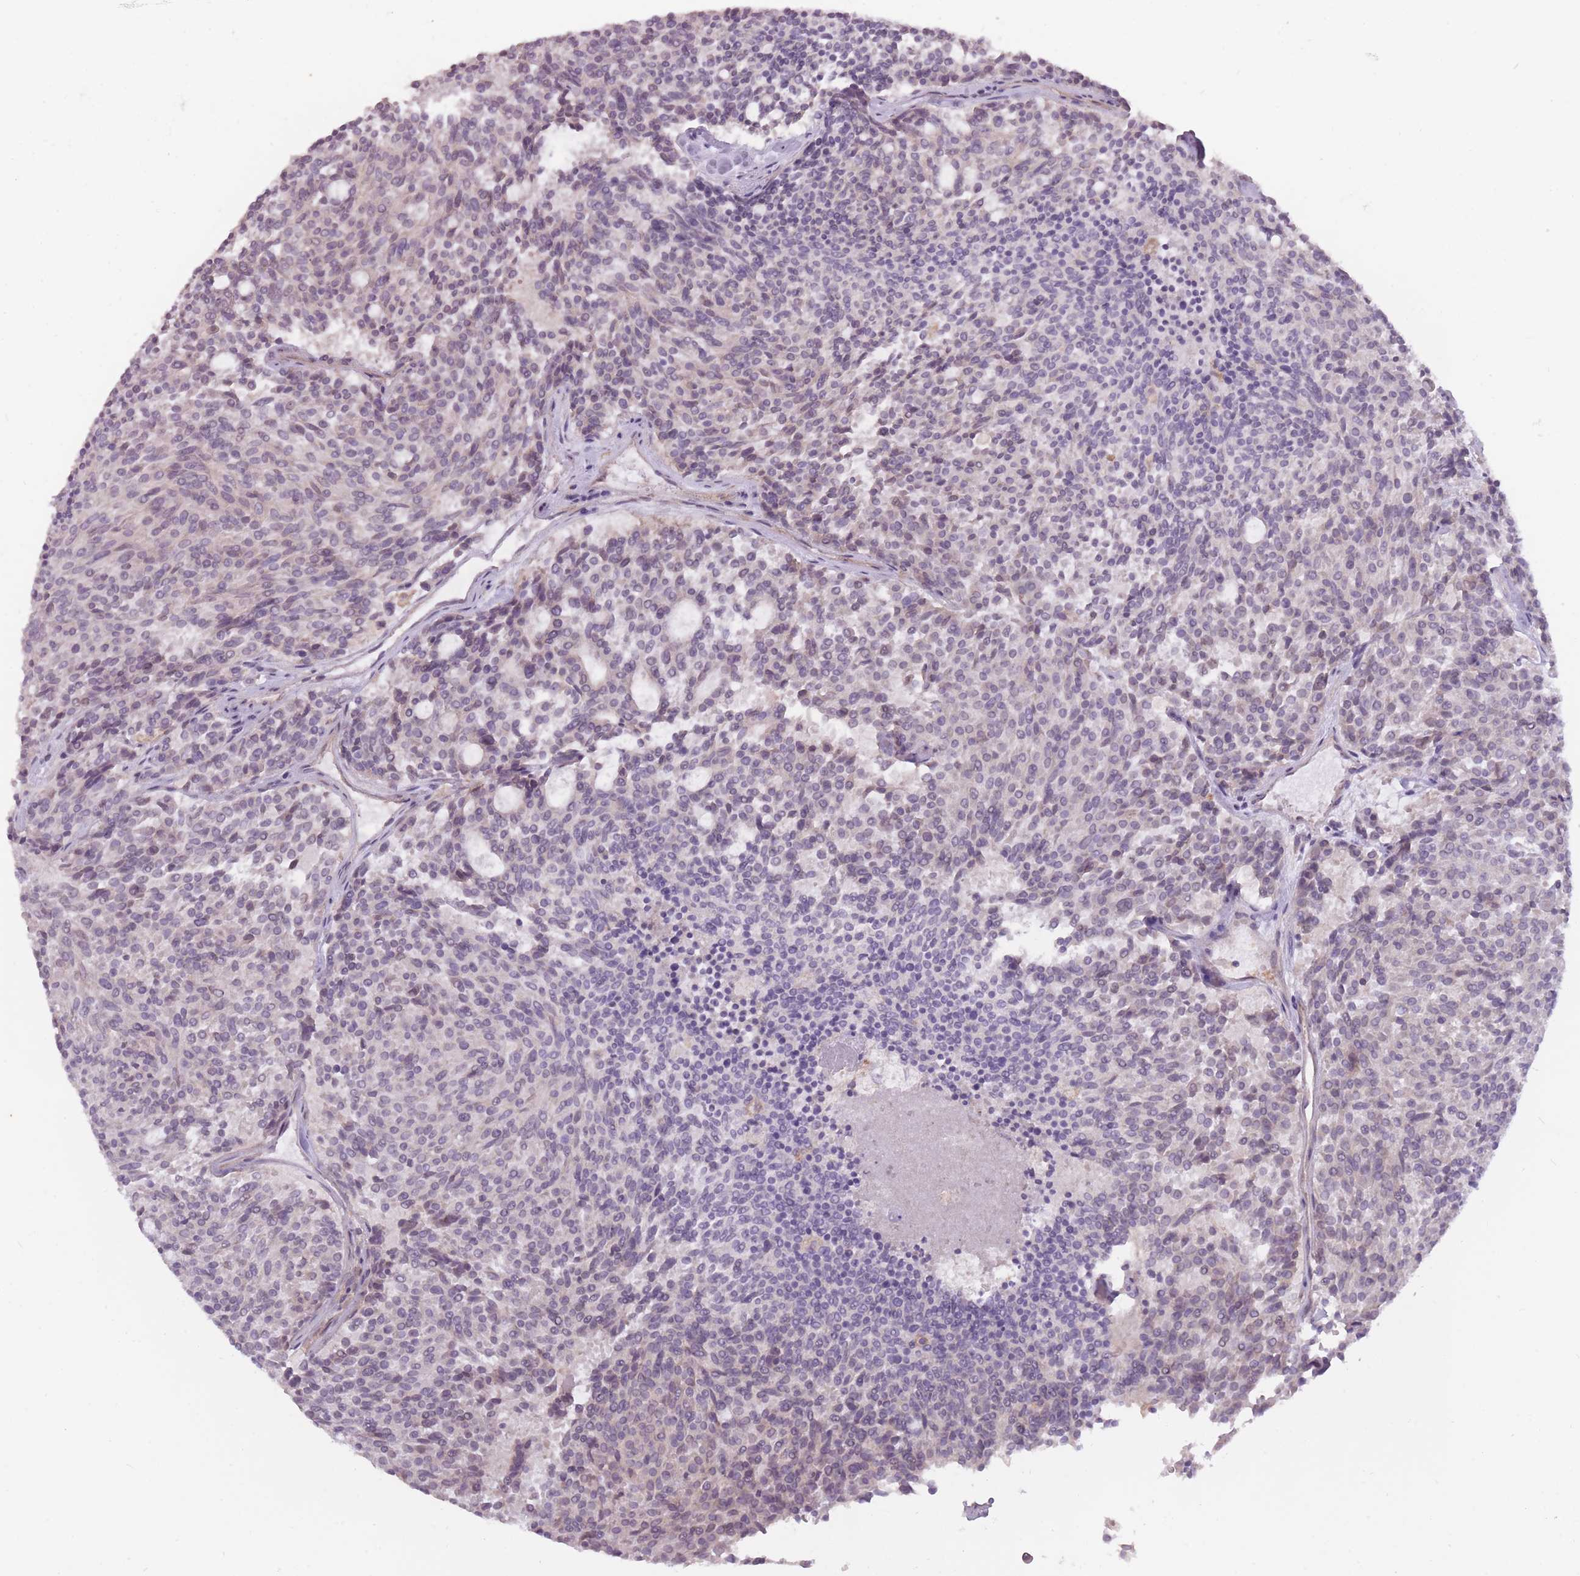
{"staining": {"intensity": "negative", "quantity": "none", "location": "none"}, "tissue": "carcinoid", "cell_type": "Tumor cells", "image_type": "cancer", "snomed": [{"axis": "morphology", "description": "Carcinoid, malignant, NOS"}, {"axis": "topography", "description": "Pancreas"}], "caption": "Immunohistochemical staining of malignant carcinoid displays no significant positivity in tumor cells.", "gene": "TET3", "patient": {"sex": "female", "age": 54}}